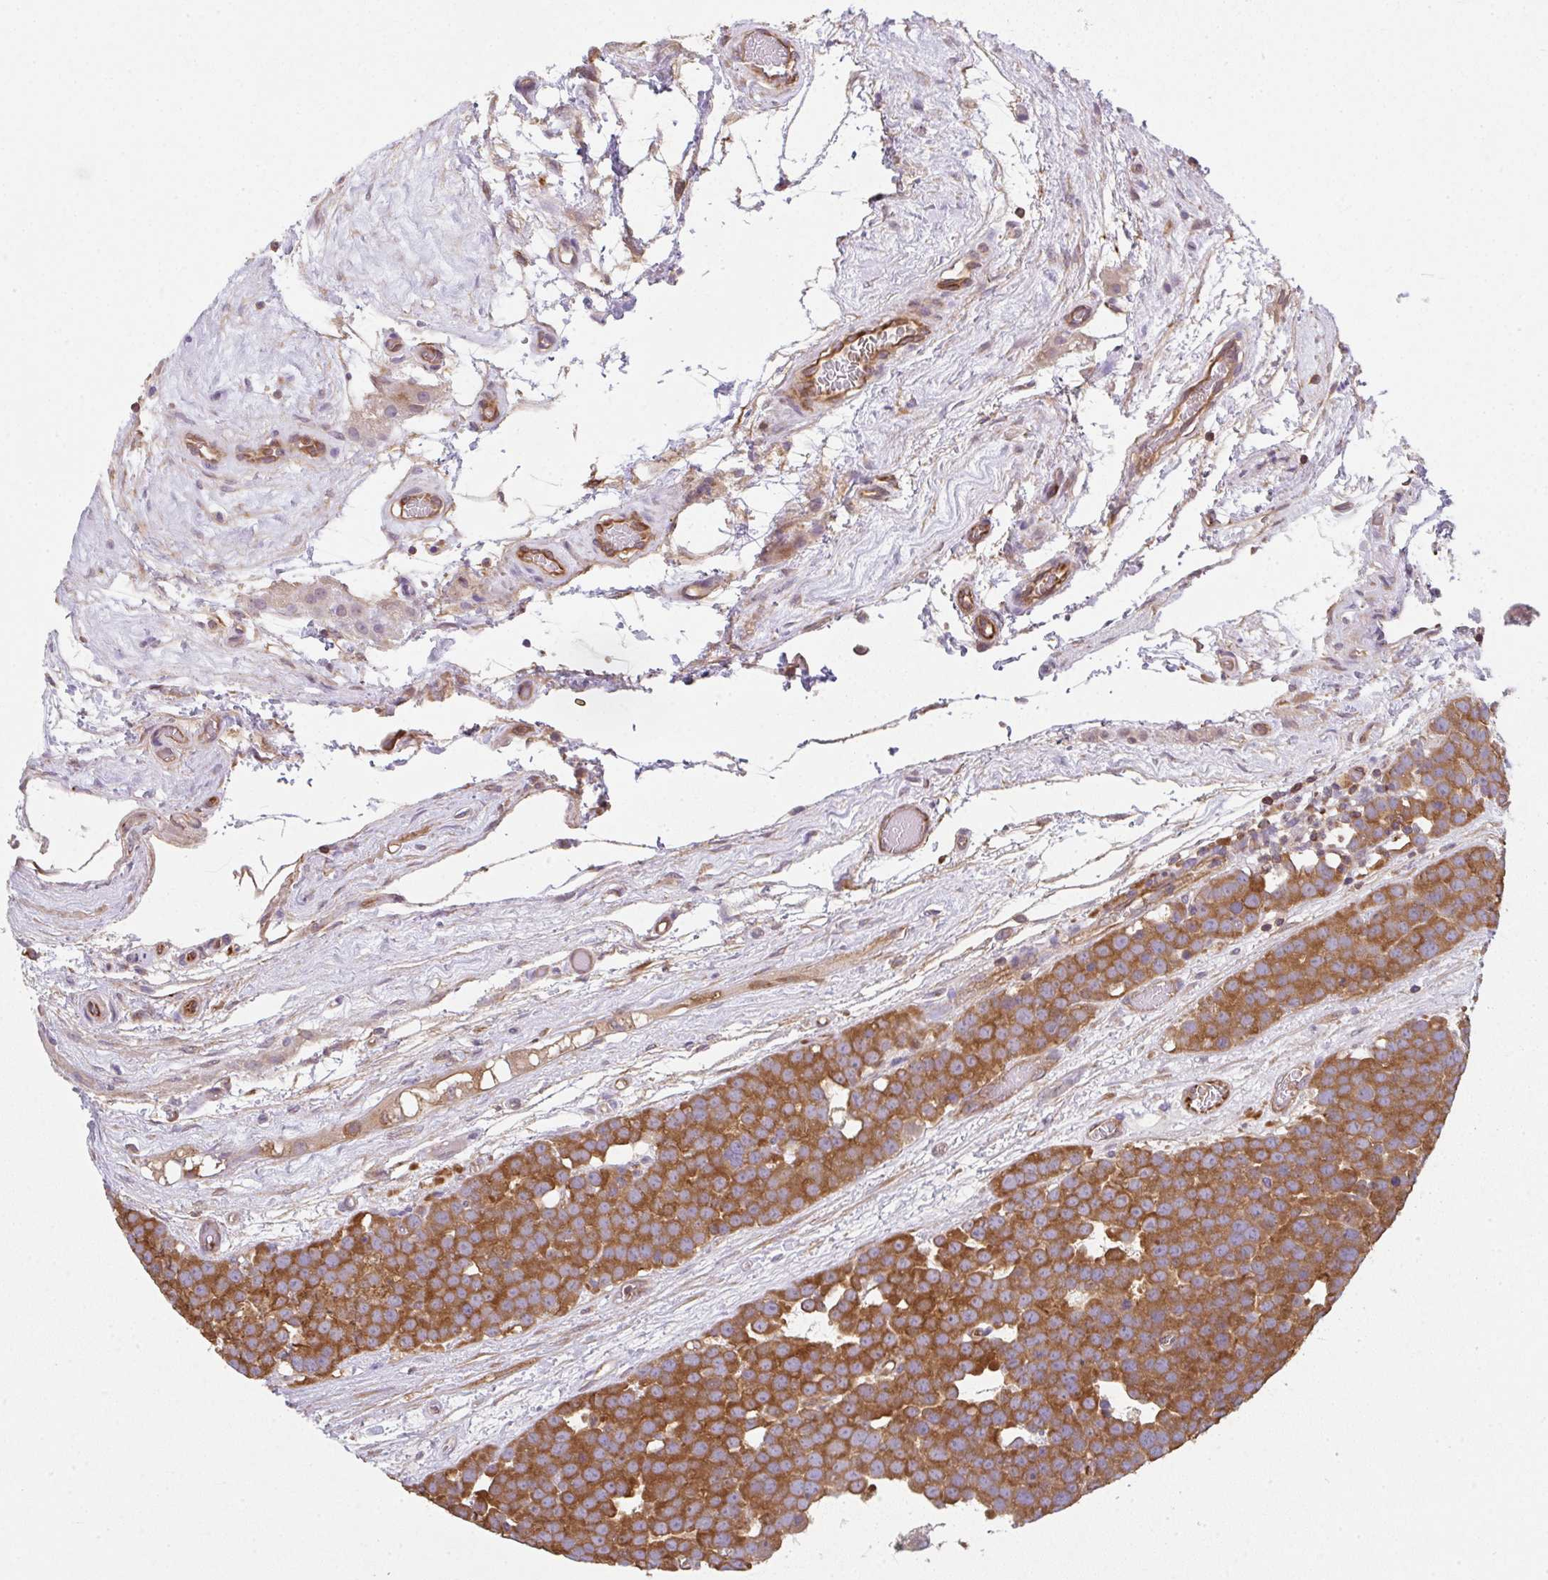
{"staining": {"intensity": "strong", "quantity": ">75%", "location": "cytoplasmic/membranous"}, "tissue": "testis cancer", "cell_type": "Tumor cells", "image_type": "cancer", "snomed": [{"axis": "morphology", "description": "Seminoma, NOS"}, {"axis": "topography", "description": "Testis"}], "caption": "Immunohistochemistry (IHC) micrograph of seminoma (testis) stained for a protein (brown), which reveals high levels of strong cytoplasmic/membranous staining in about >75% of tumor cells.", "gene": "TMEM229A", "patient": {"sex": "male", "age": 71}}